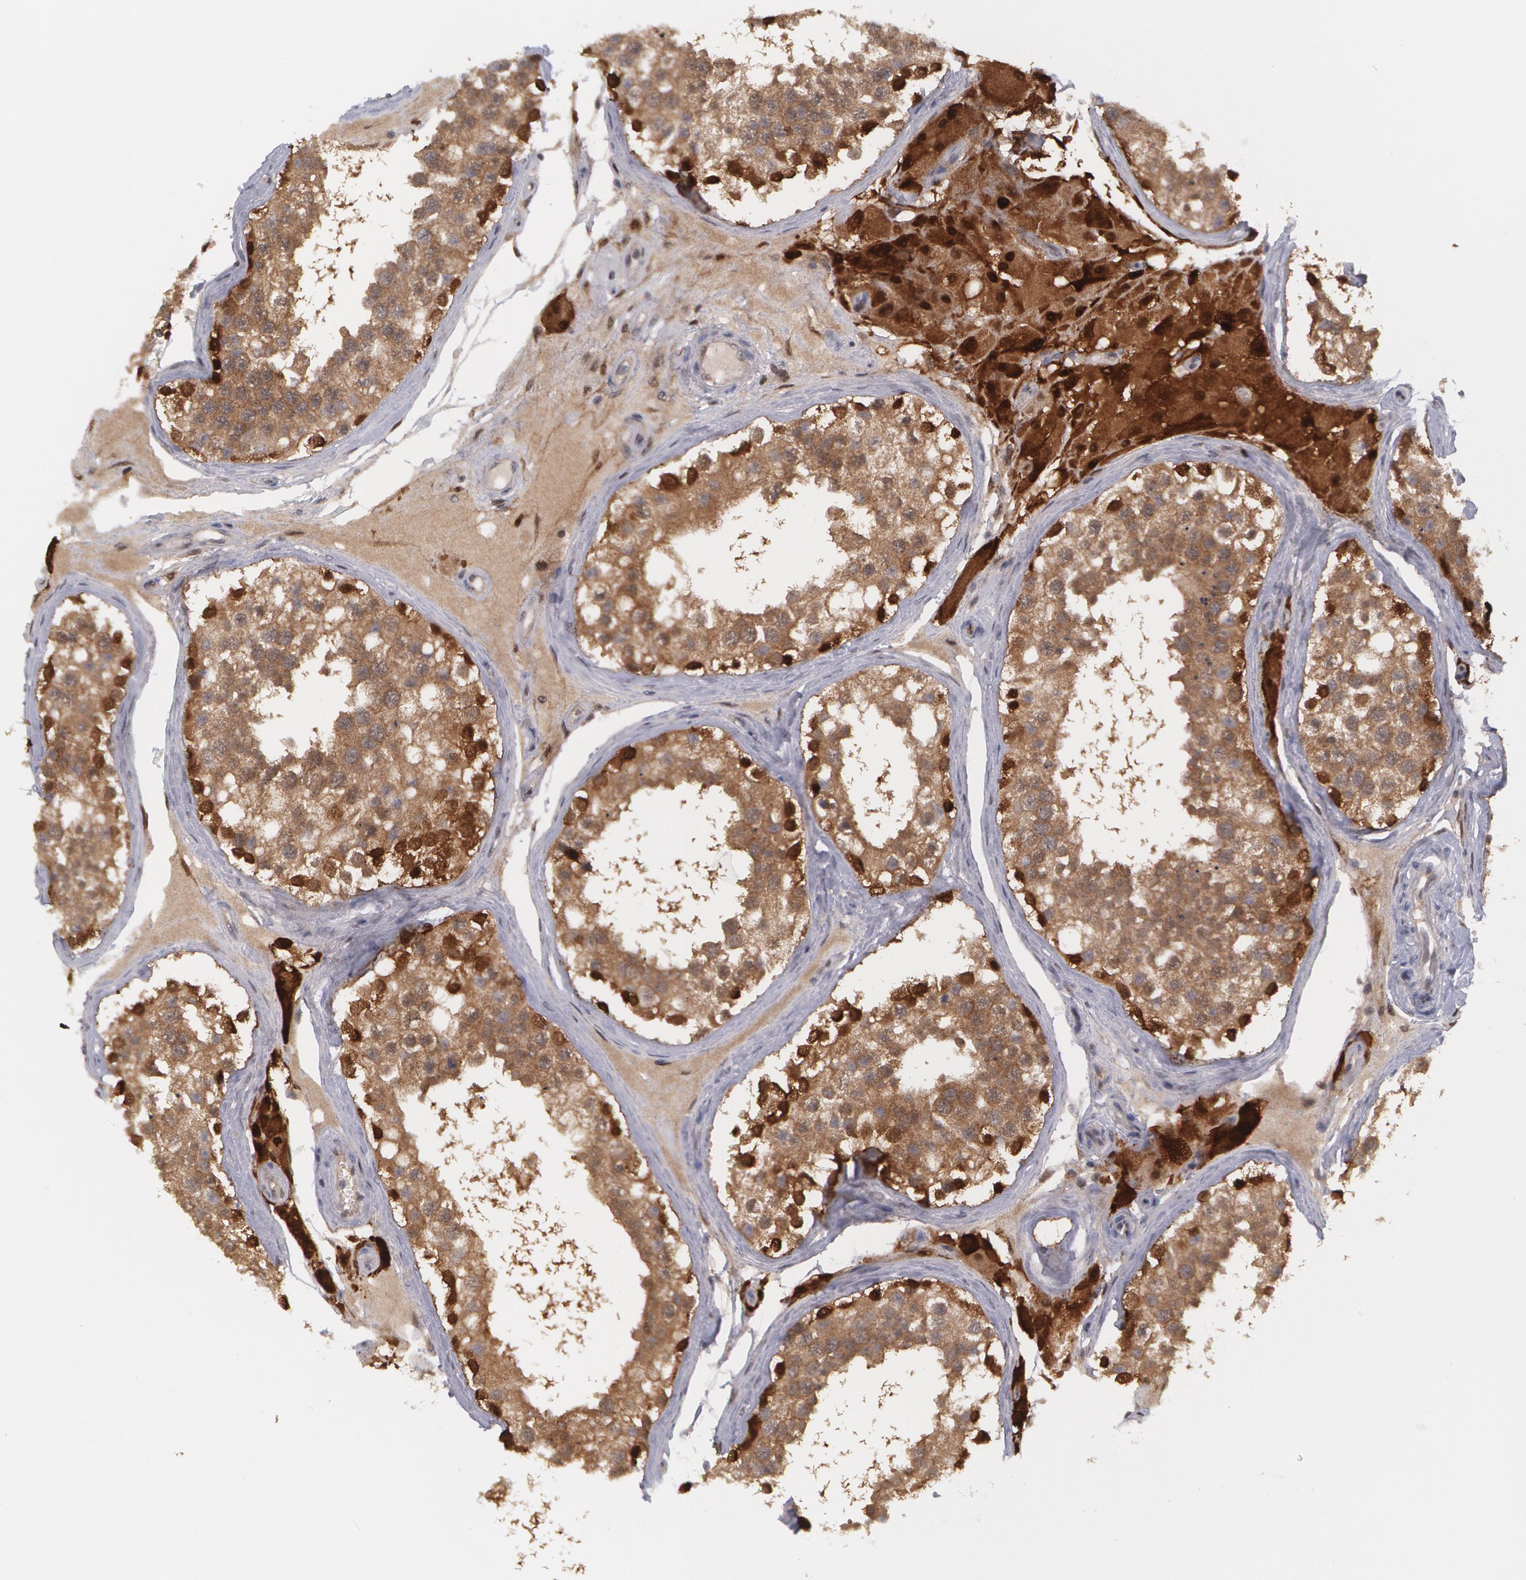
{"staining": {"intensity": "strong", "quantity": "25%-75%", "location": "cytoplasmic/membranous,nuclear"}, "tissue": "testis", "cell_type": "Cells in seminiferous ducts", "image_type": "normal", "snomed": [{"axis": "morphology", "description": "Normal tissue, NOS"}, {"axis": "topography", "description": "Testis"}], "caption": "An image showing strong cytoplasmic/membranous,nuclear staining in approximately 25%-75% of cells in seminiferous ducts in unremarkable testis, as visualized by brown immunohistochemical staining.", "gene": "TXNRD1", "patient": {"sex": "male", "age": 68}}